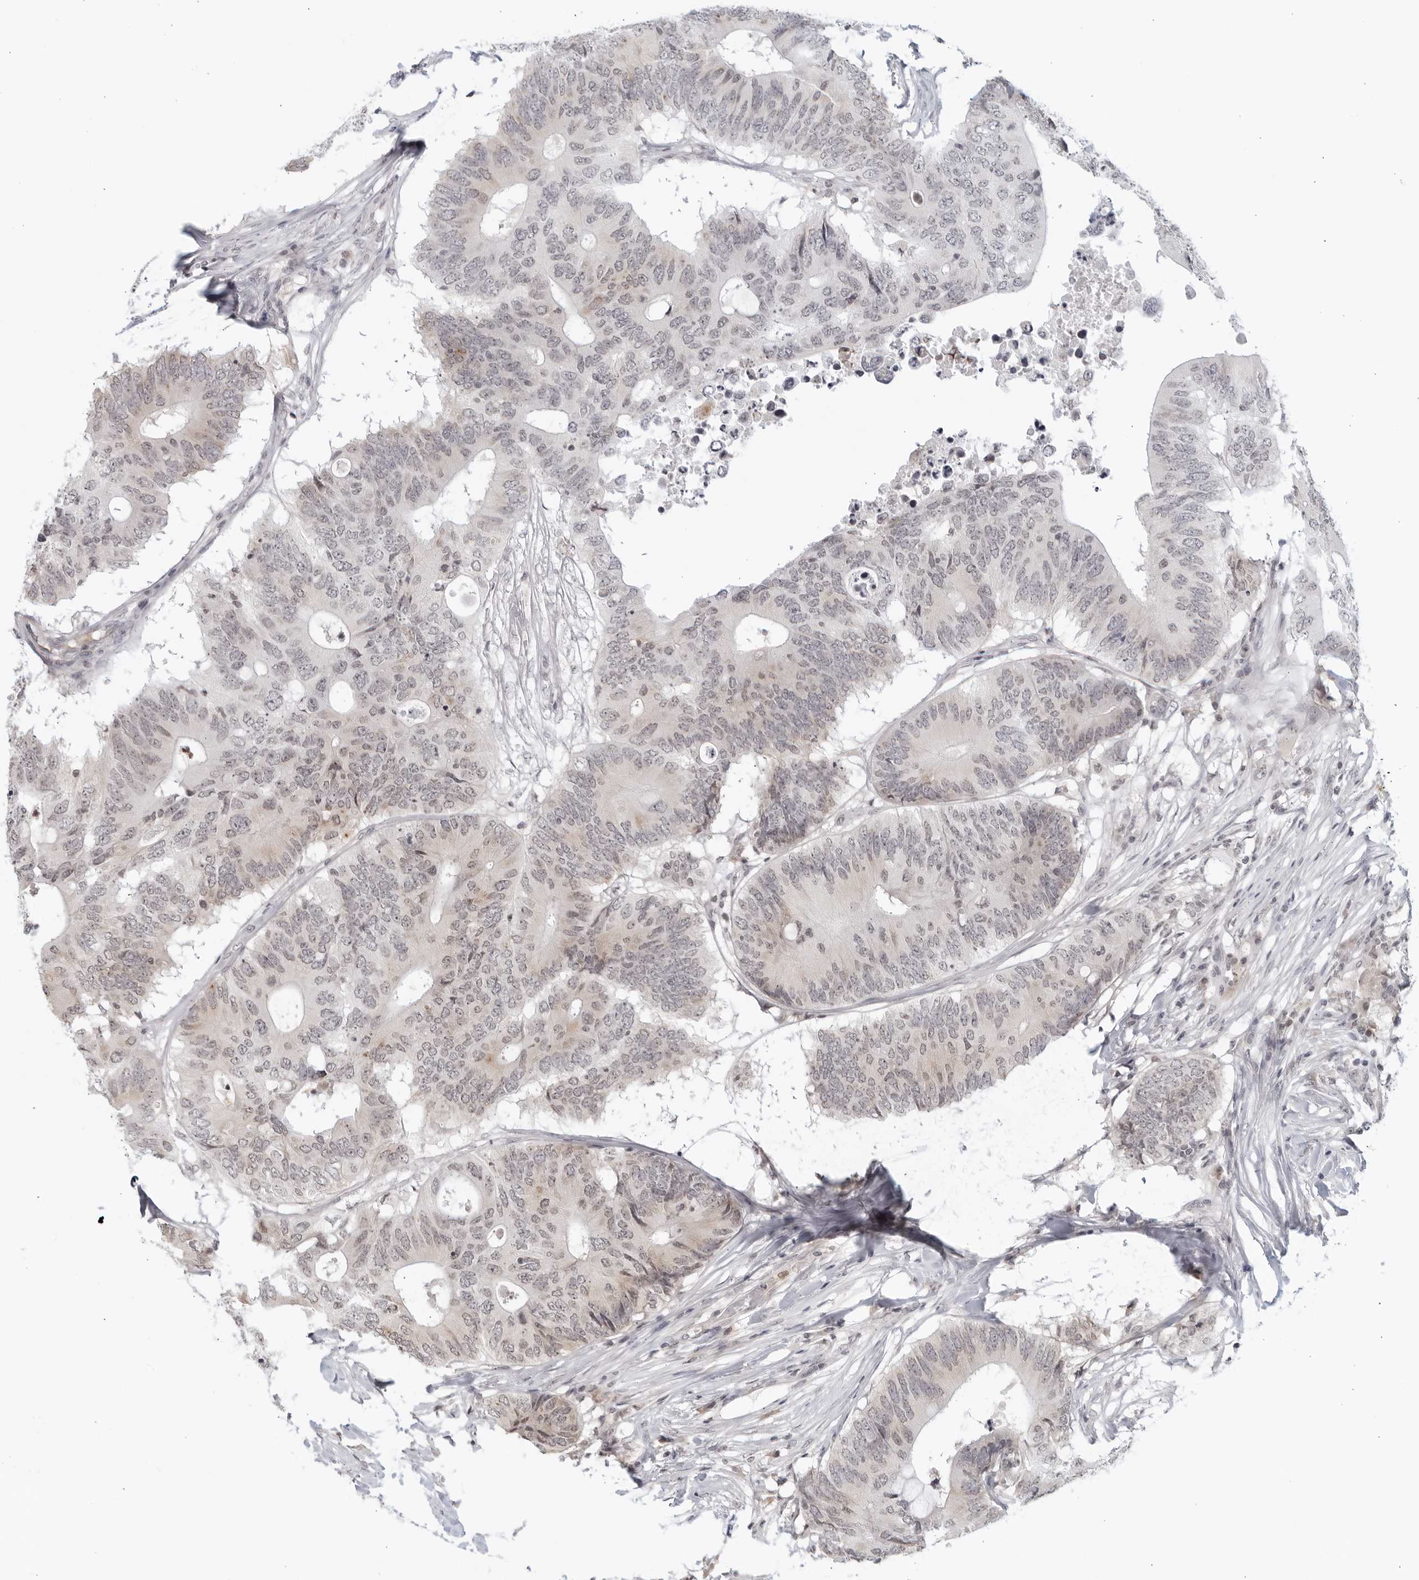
{"staining": {"intensity": "weak", "quantity": "<25%", "location": "nuclear"}, "tissue": "colorectal cancer", "cell_type": "Tumor cells", "image_type": "cancer", "snomed": [{"axis": "morphology", "description": "Adenocarcinoma, NOS"}, {"axis": "topography", "description": "Colon"}], "caption": "A high-resolution micrograph shows IHC staining of adenocarcinoma (colorectal), which shows no significant expression in tumor cells.", "gene": "RAB11FIP3", "patient": {"sex": "male", "age": 71}}